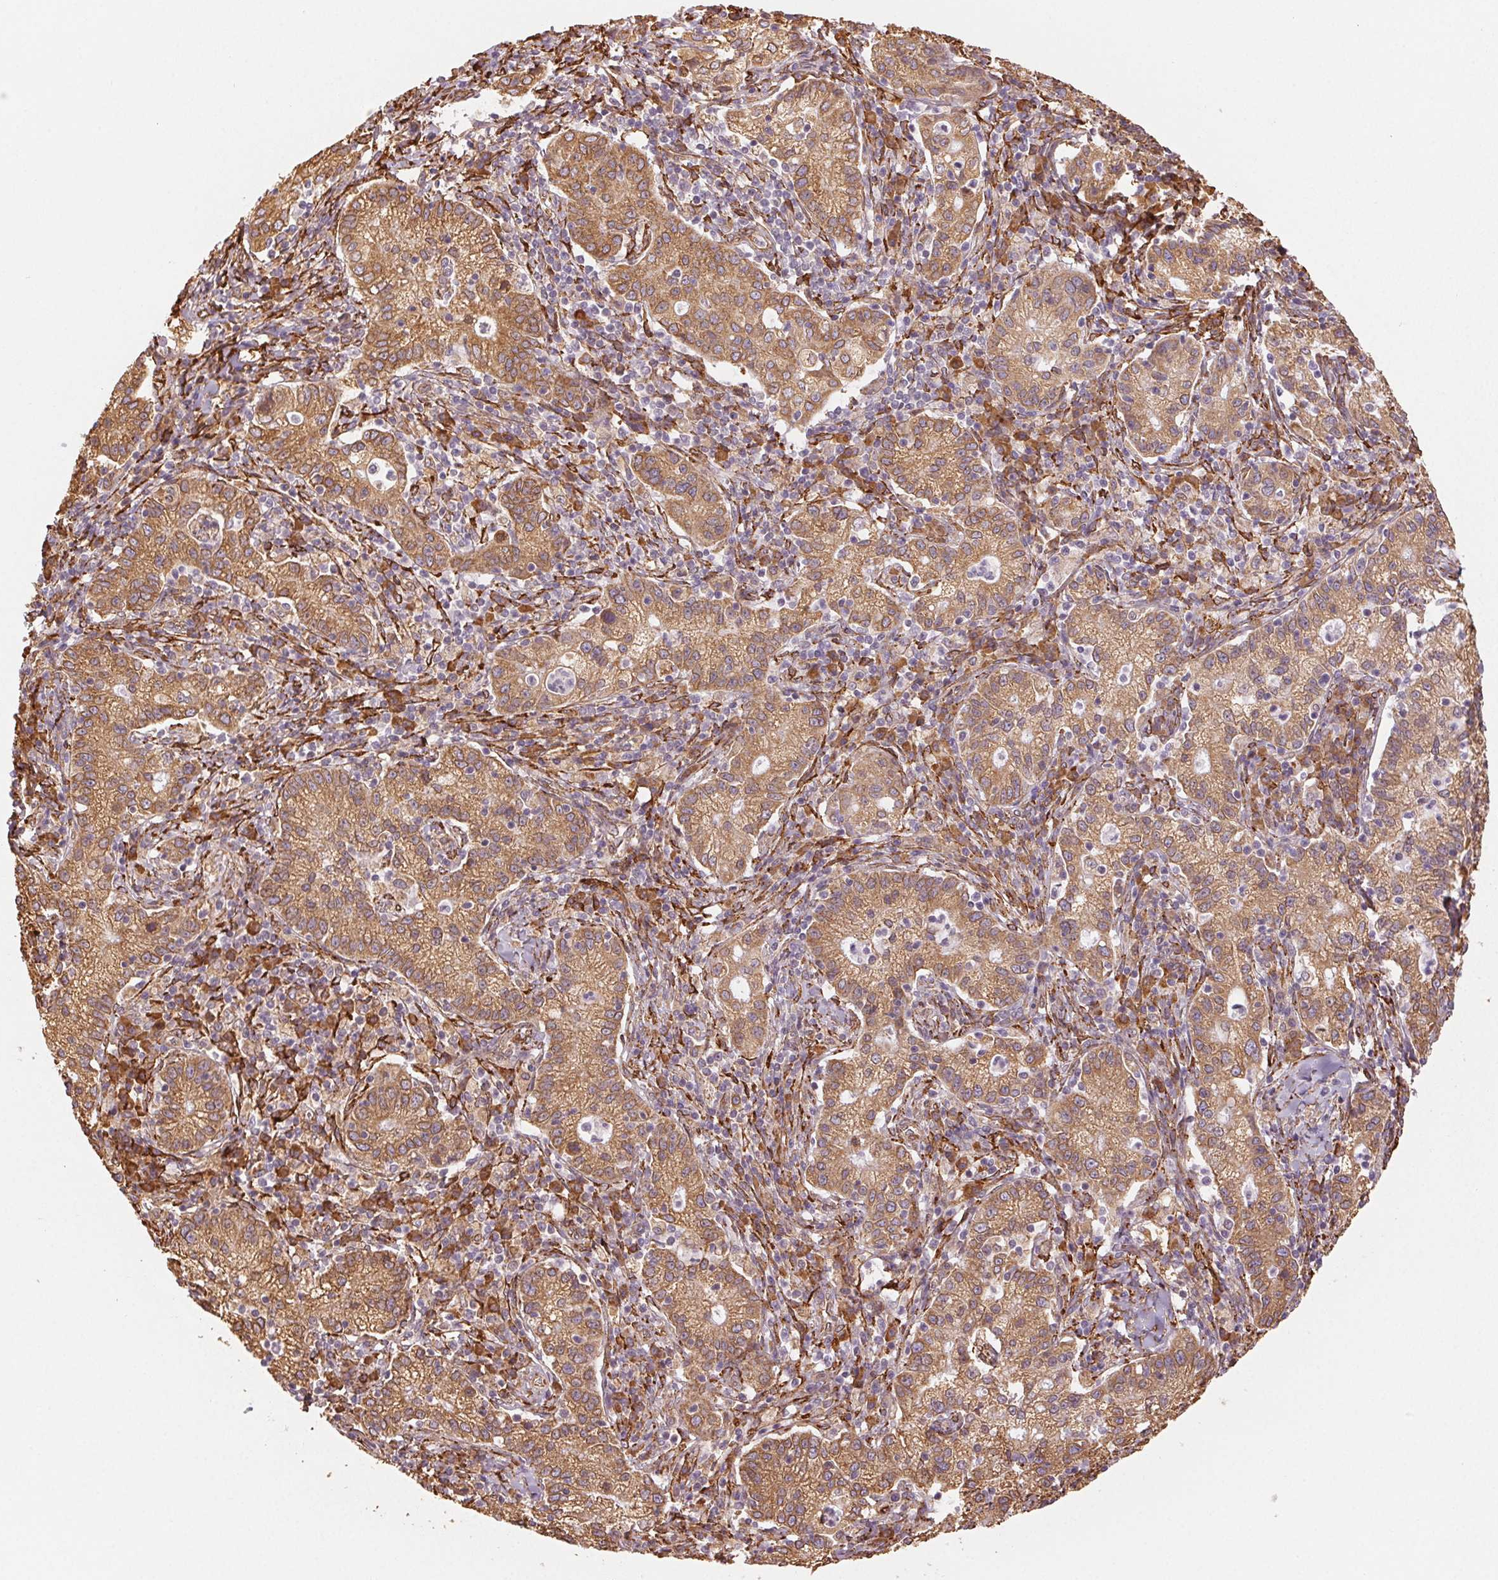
{"staining": {"intensity": "moderate", "quantity": ">75%", "location": "cytoplasmic/membranous"}, "tissue": "cervical cancer", "cell_type": "Tumor cells", "image_type": "cancer", "snomed": [{"axis": "morphology", "description": "Normal tissue, NOS"}, {"axis": "morphology", "description": "Adenocarcinoma, NOS"}, {"axis": "topography", "description": "Cervix"}], "caption": "Immunohistochemical staining of cervical cancer displays medium levels of moderate cytoplasmic/membranous positivity in approximately >75% of tumor cells.", "gene": "RCN3", "patient": {"sex": "female", "age": 44}}